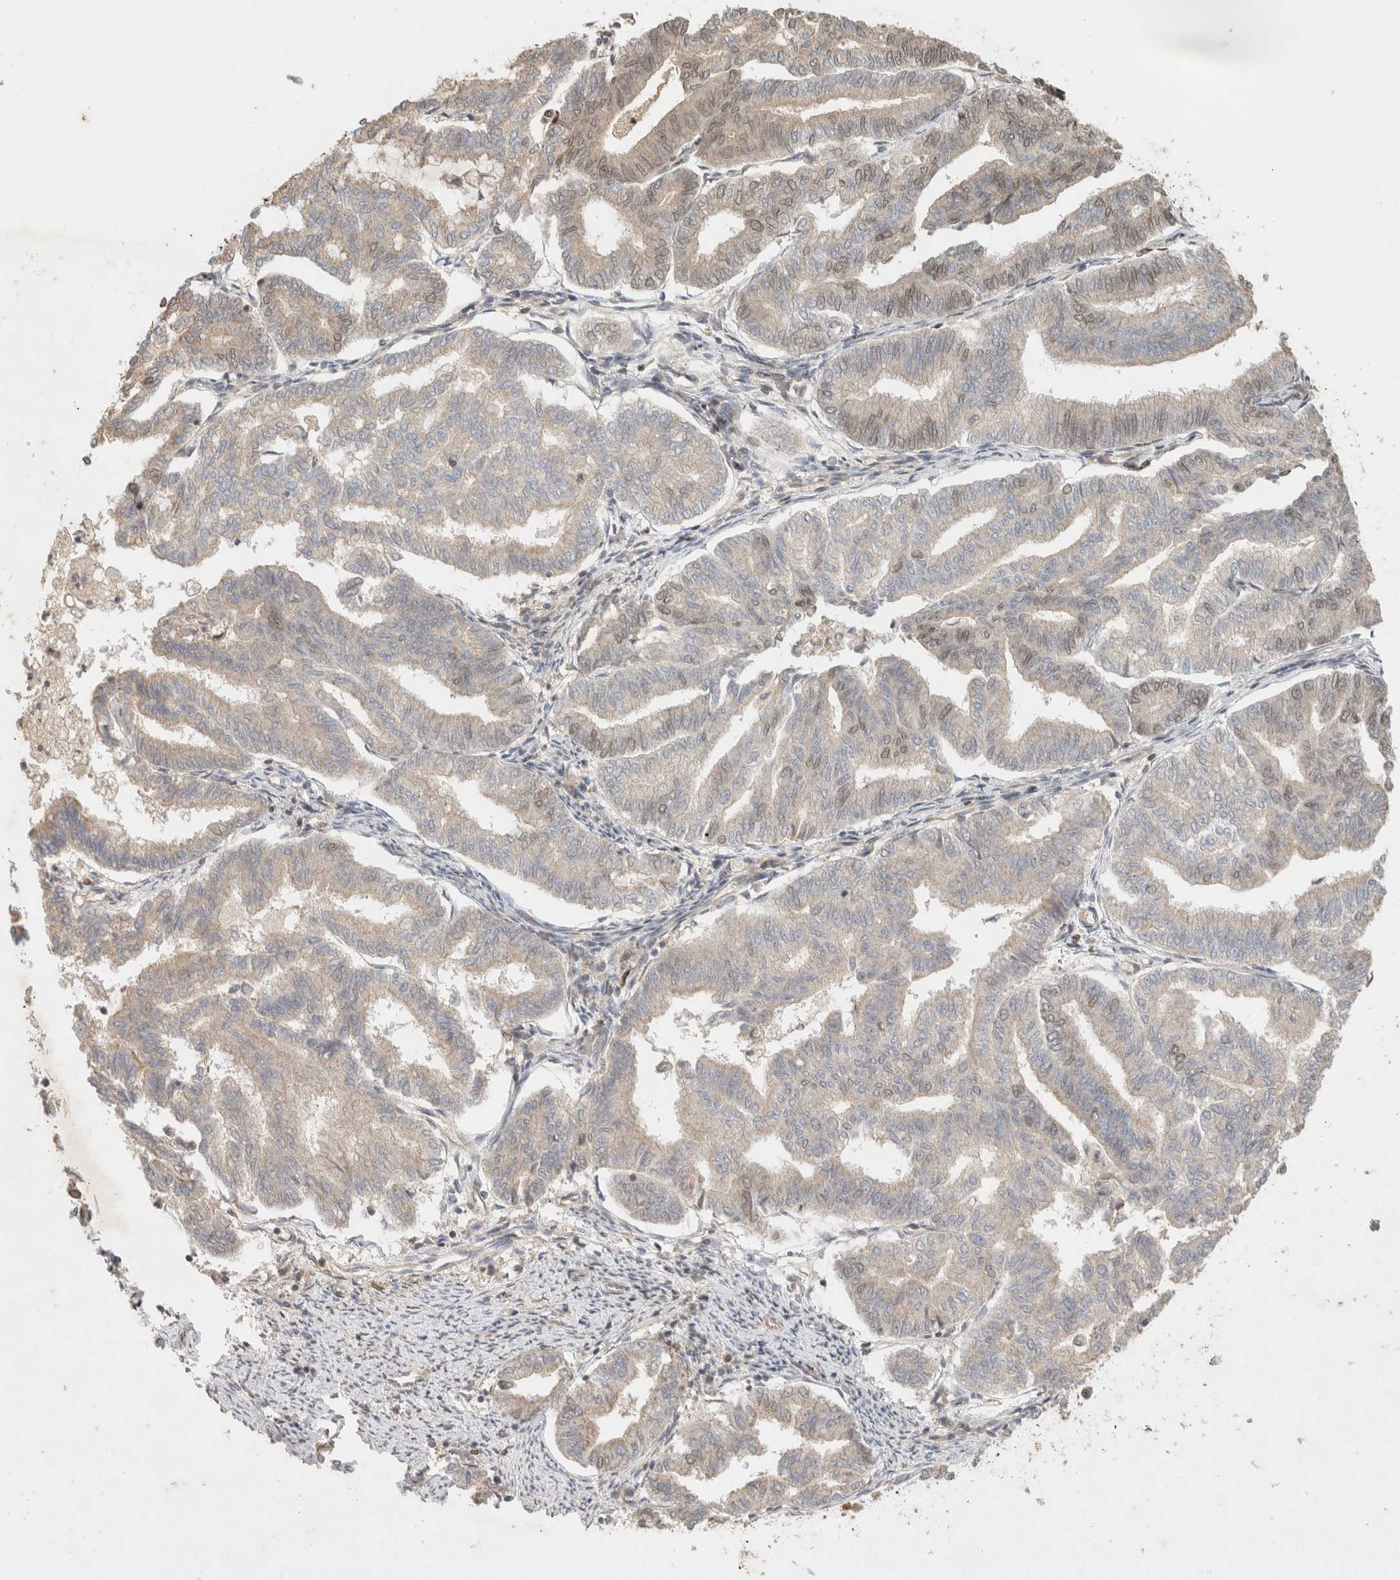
{"staining": {"intensity": "weak", "quantity": "25%-75%", "location": "nuclear"}, "tissue": "endometrial cancer", "cell_type": "Tumor cells", "image_type": "cancer", "snomed": [{"axis": "morphology", "description": "Adenocarcinoma, NOS"}, {"axis": "topography", "description": "Endometrium"}], "caption": "IHC of human endometrial cancer demonstrates low levels of weak nuclear expression in about 25%-75% of tumor cells.", "gene": "CAAP1", "patient": {"sex": "female", "age": 79}}